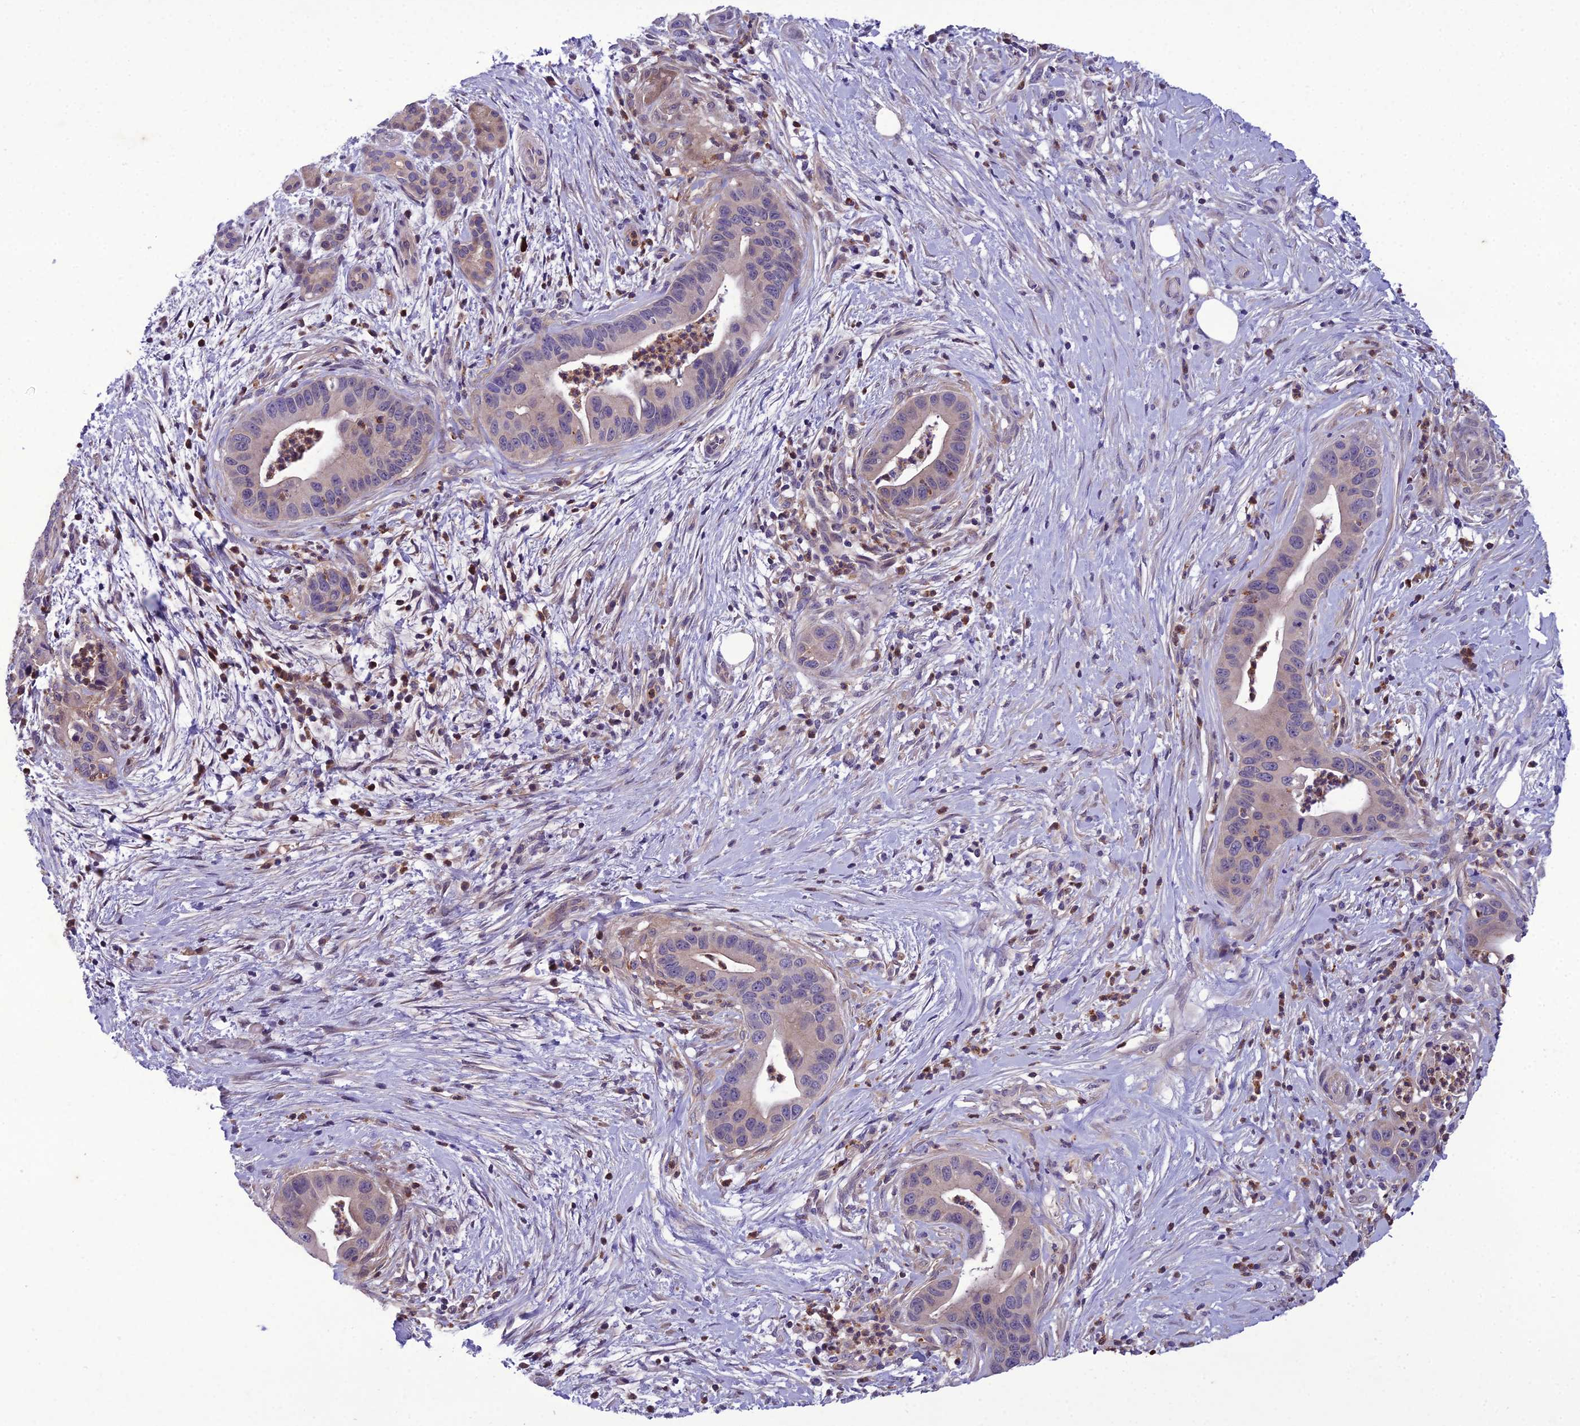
{"staining": {"intensity": "negative", "quantity": "none", "location": "none"}, "tissue": "pancreatic cancer", "cell_type": "Tumor cells", "image_type": "cancer", "snomed": [{"axis": "morphology", "description": "Adenocarcinoma, NOS"}, {"axis": "topography", "description": "Pancreas"}], "caption": "Micrograph shows no protein staining in tumor cells of pancreatic cancer tissue.", "gene": "GDF6", "patient": {"sex": "male", "age": 73}}